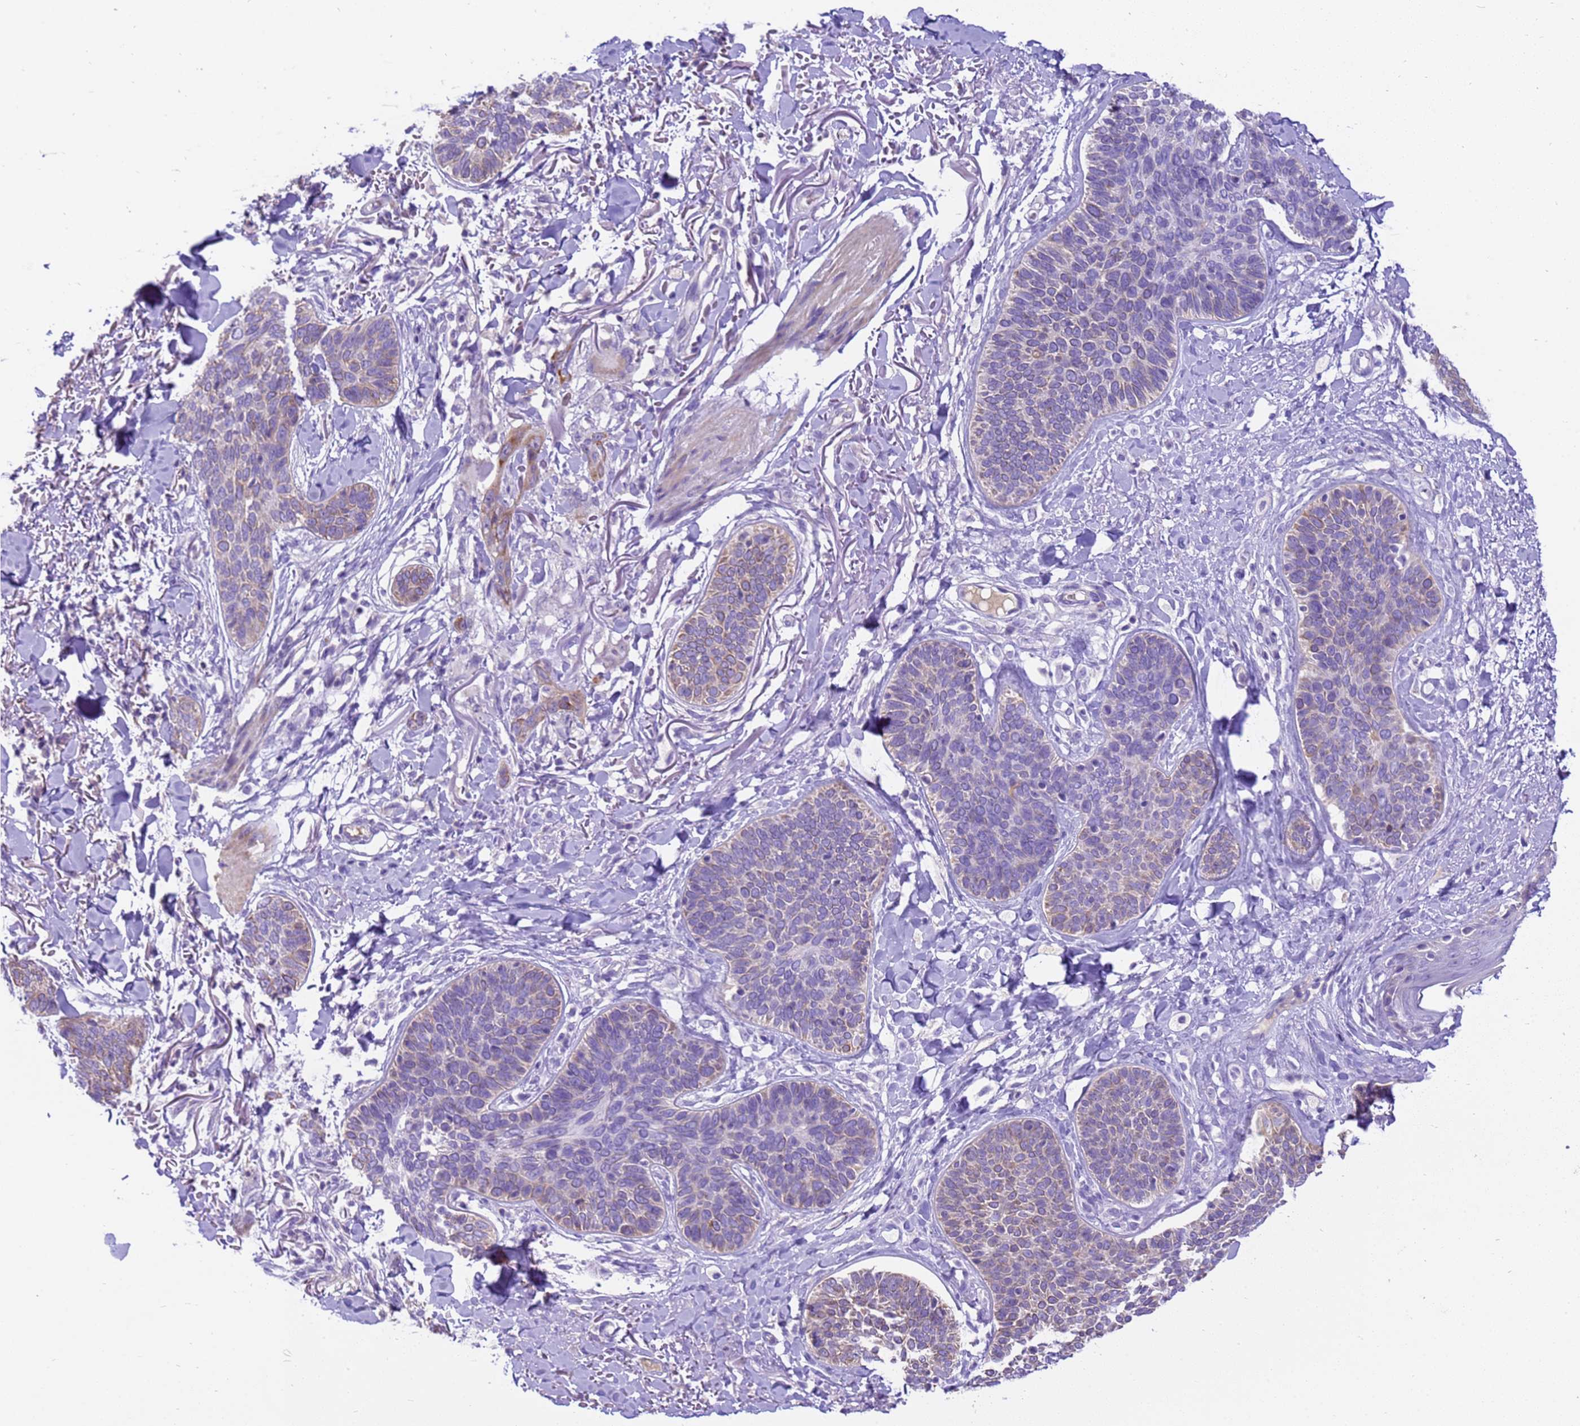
{"staining": {"intensity": "negative", "quantity": "none", "location": "none"}, "tissue": "skin cancer", "cell_type": "Tumor cells", "image_type": "cancer", "snomed": [{"axis": "morphology", "description": "Basal cell carcinoma"}, {"axis": "topography", "description": "Skin"}], "caption": "Immunohistochemistry (IHC) image of neoplastic tissue: skin cancer stained with DAB (3,3'-diaminobenzidine) displays no significant protein positivity in tumor cells.", "gene": "PIEZO2", "patient": {"sex": "male", "age": 85}}